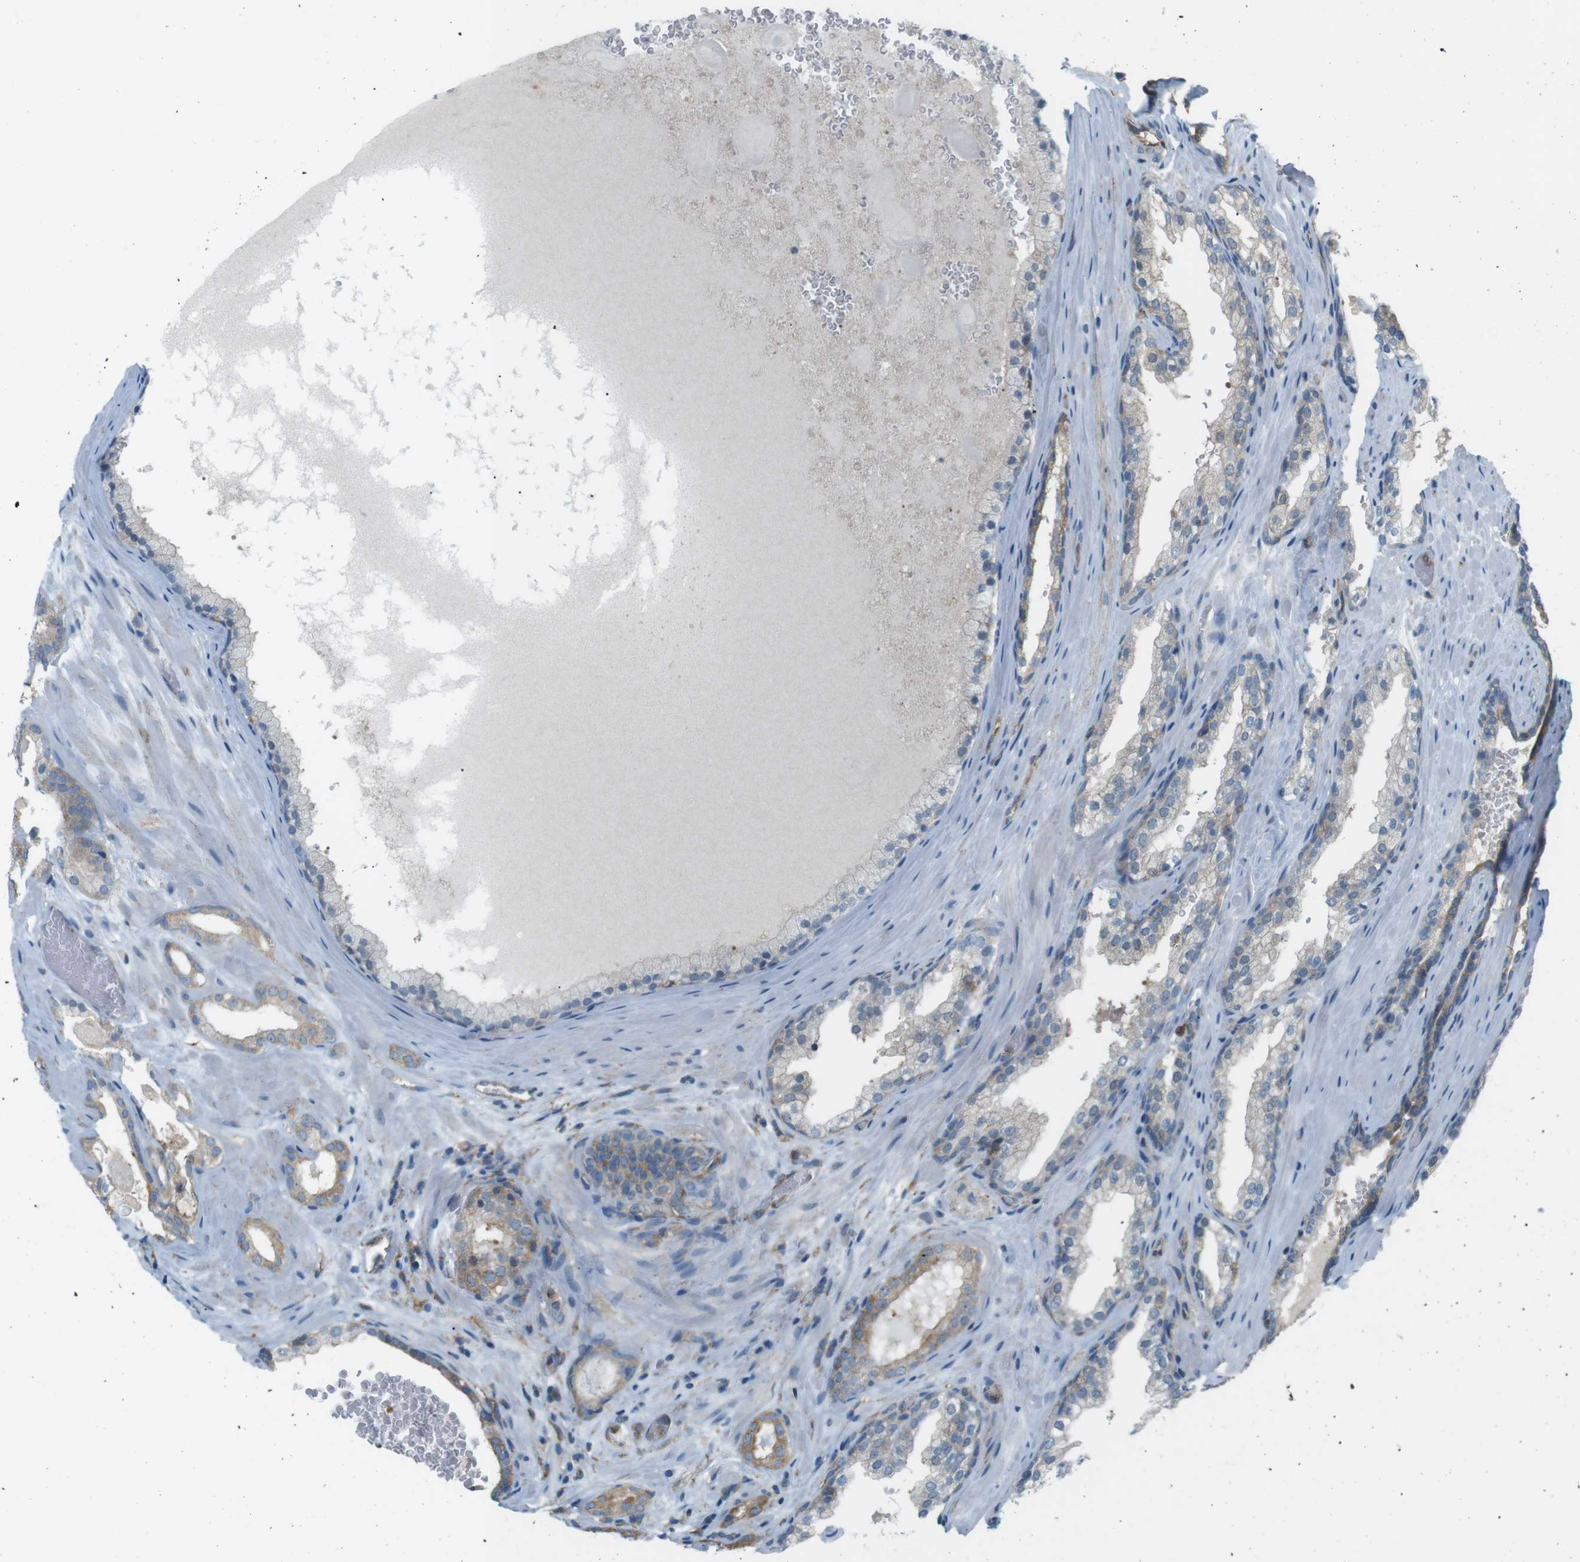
{"staining": {"intensity": "moderate", "quantity": "<25%", "location": "cytoplasmic/membranous"}, "tissue": "prostate cancer", "cell_type": "Tumor cells", "image_type": "cancer", "snomed": [{"axis": "morphology", "description": "Adenocarcinoma, High grade"}, {"axis": "topography", "description": "Prostate"}], "caption": "Tumor cells display low levels of moderate cytoplasmic/membranous positivity in about <25% of cells in human prostate cancer (adenocarcinoma (high-grade)).", "gene": "PEPD", "patient": {"sex": "male", "age": 60}}